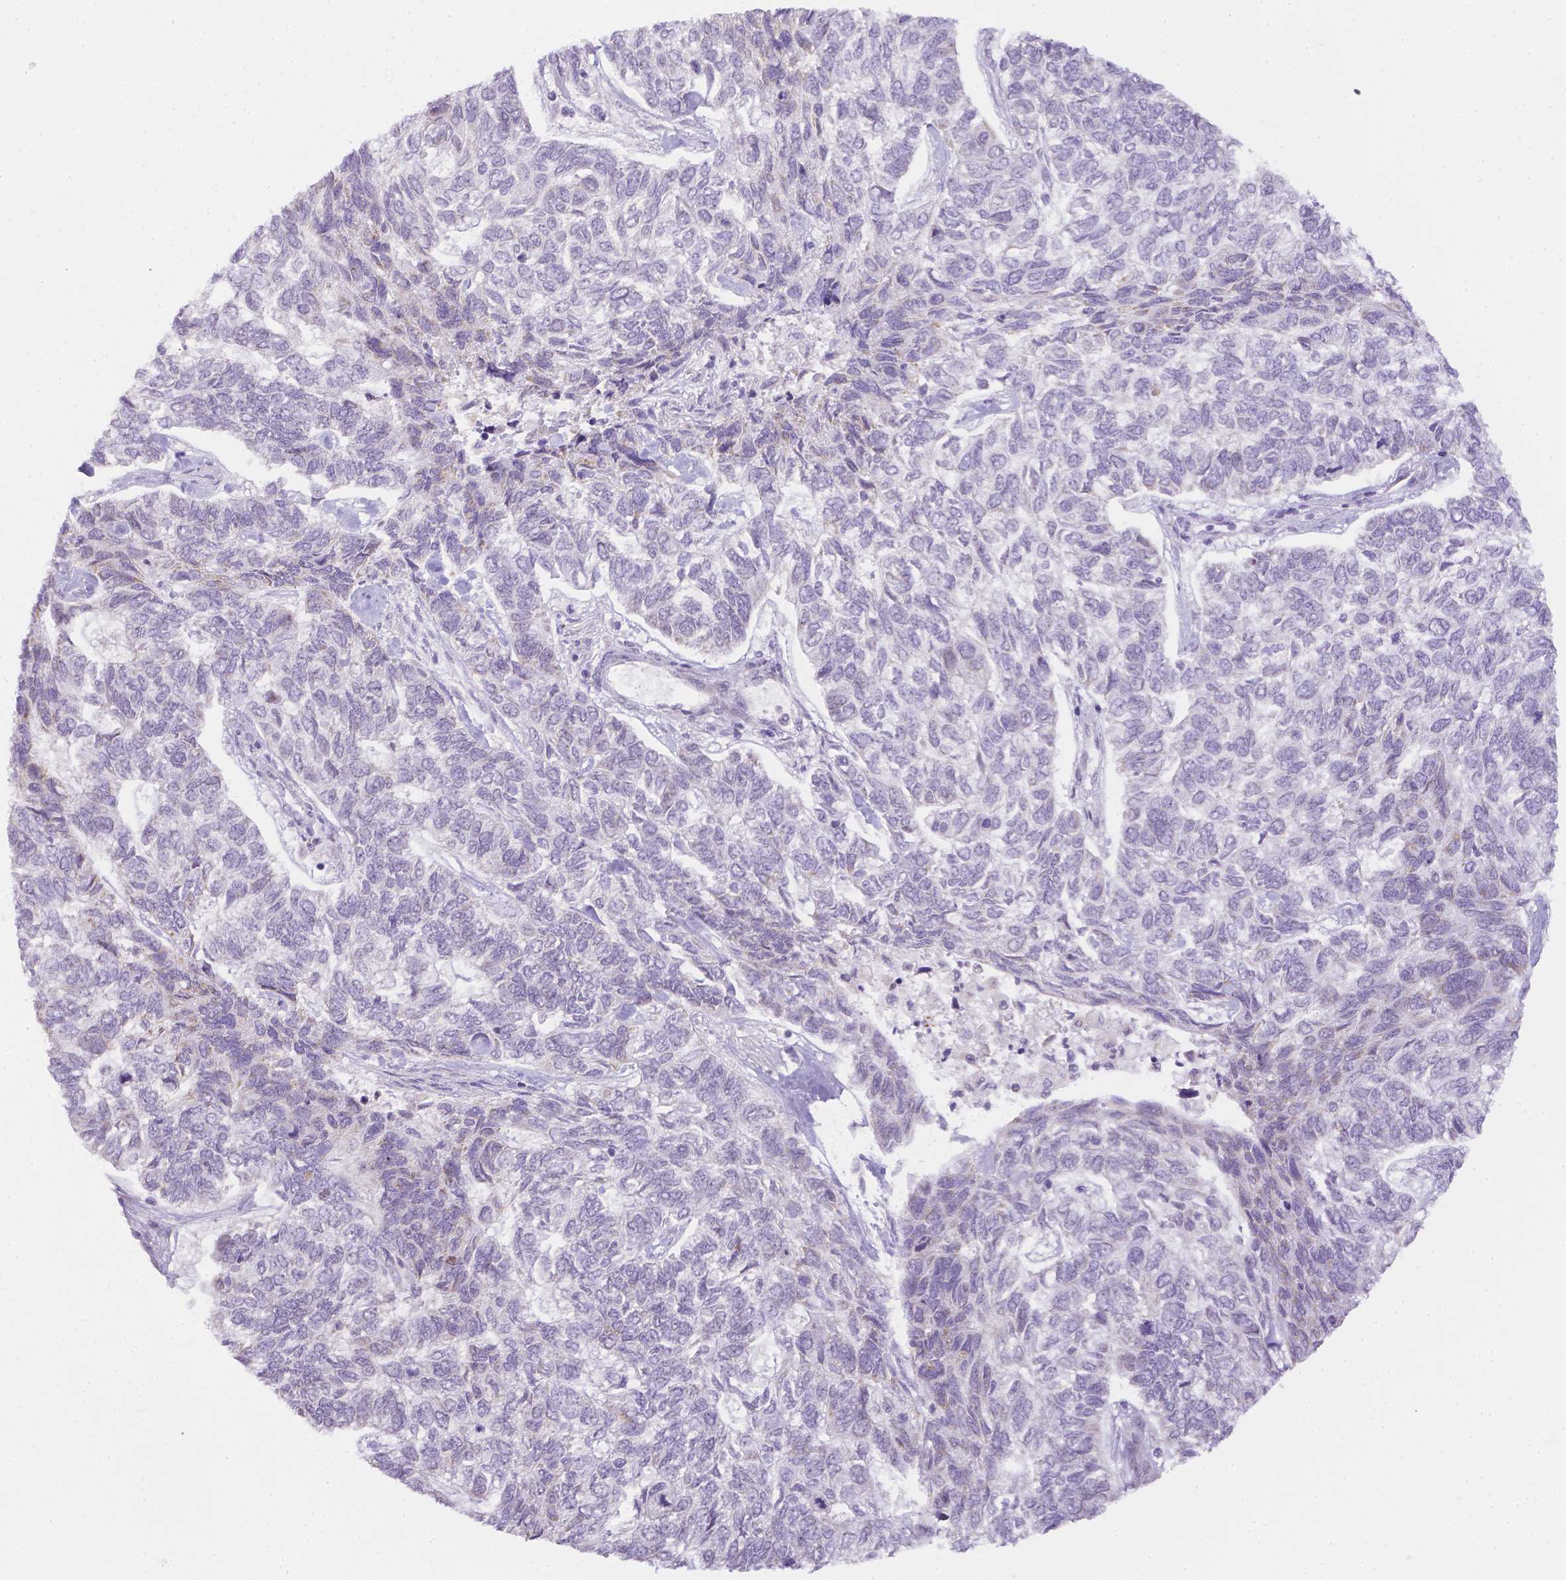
{"staining": {"intensity": "negative", "quantity": "none", "location": "none"}, "tissue": "skin cancer", "cell_type": "Tumor cells", "image_type": "cancer", "snomed": [{"axis": "morphology", "description": "Basal cell carcinoma"}, {"axis": "topography", "description": "Skin"}], "caption": "Tumor cells are negative for brown protein staining in skin basal cell carcinoma.", "gene": "ZNF280B", "patient": {"sex": "female", "age": 65}}